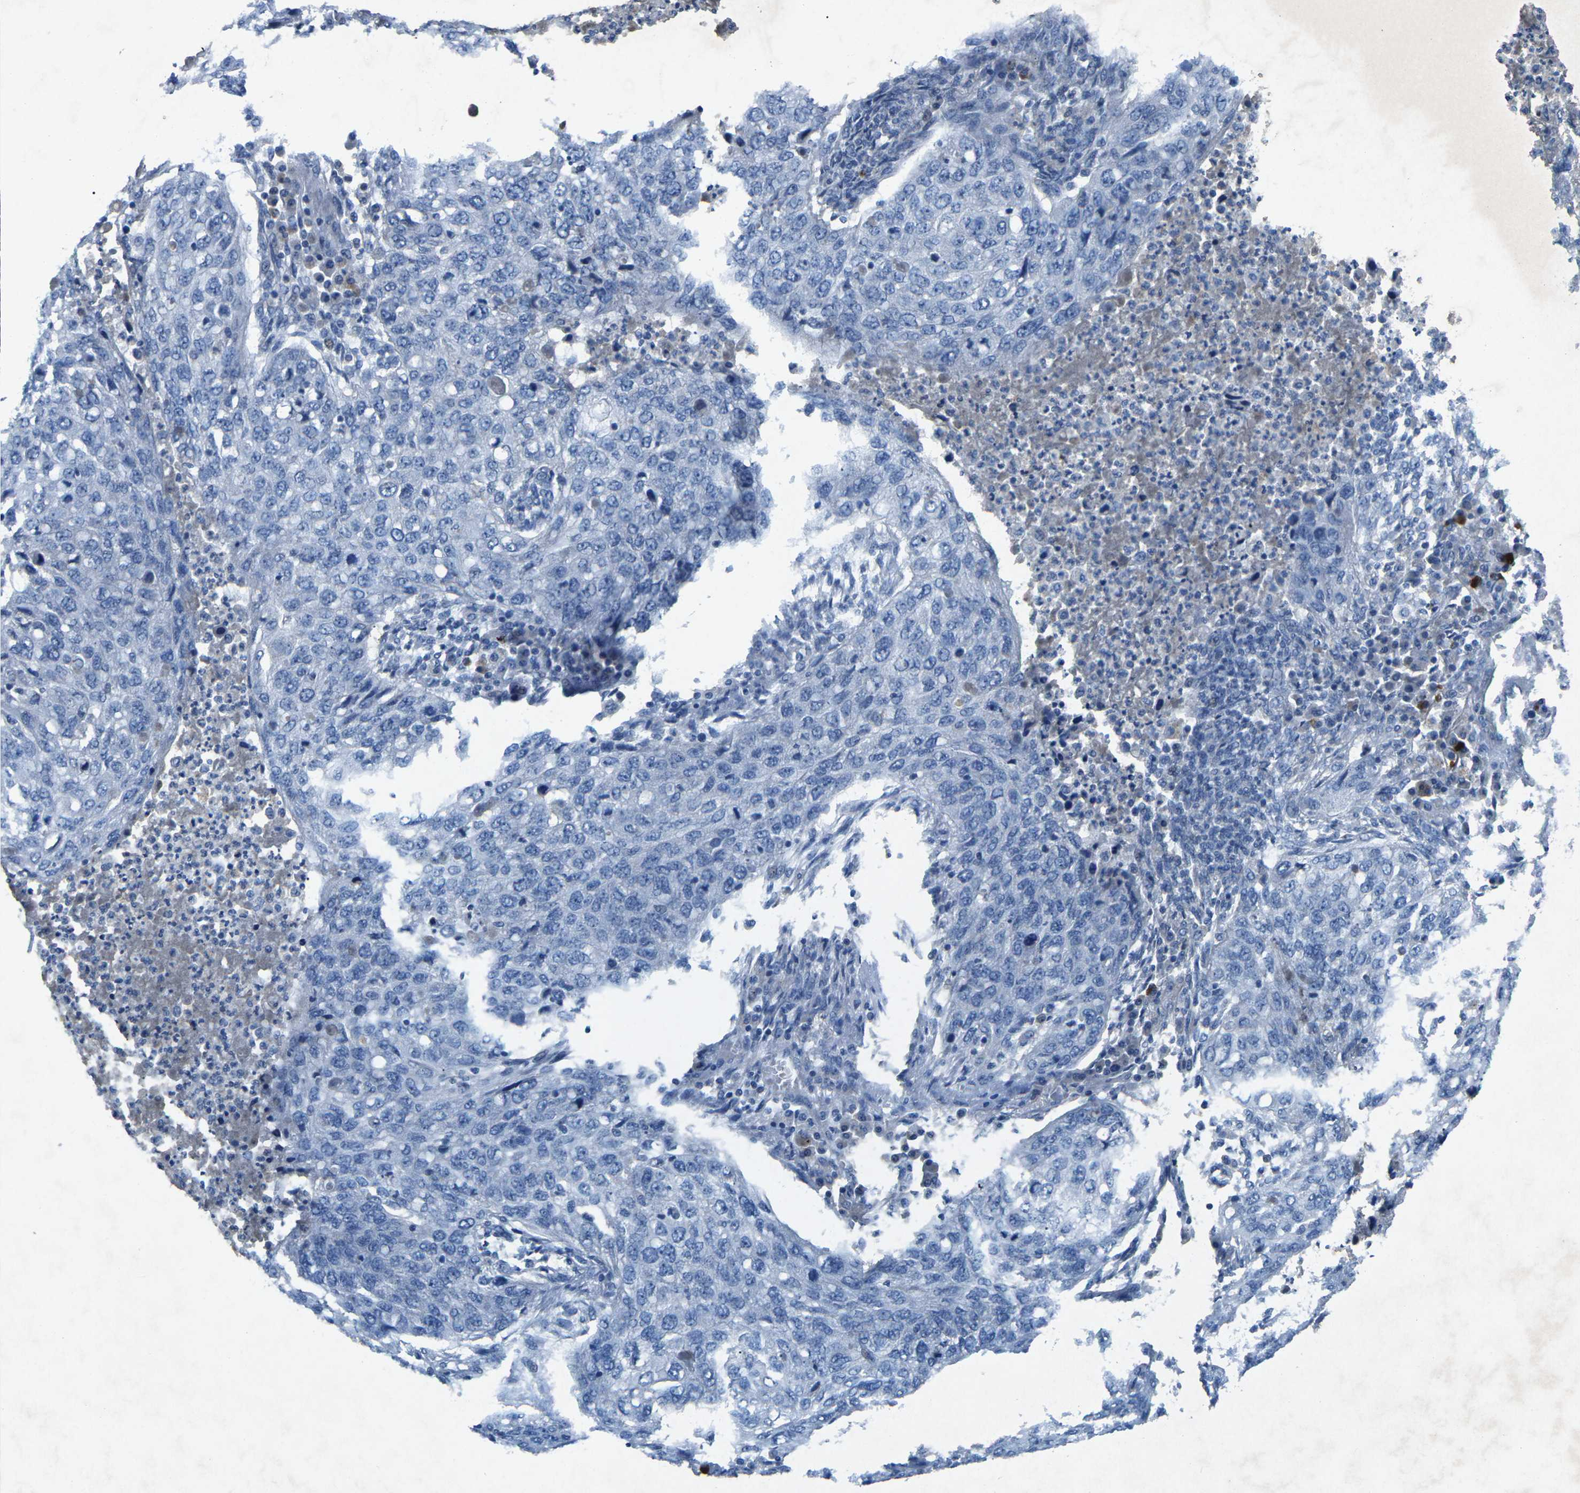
{"staining": {"intensity": "negative", "quantity": "none", "location": "none"}, "tissue": "lung cancer", "cell_type": "Tumor cells", "image_type": "cancer", "snomed": [{"axis": "morphology", "description": "Squamous cell carcinoma, NOS"}, {"axis": "topography", "description": "Lung"}], "caption": "This is an immunohistochemistry photomicrograph of human lung cancer (squamous cell carcinoma). There is no expression in tumor cells.", "gene": "PLG", "patient": {"sex": "female", "age": 63}}